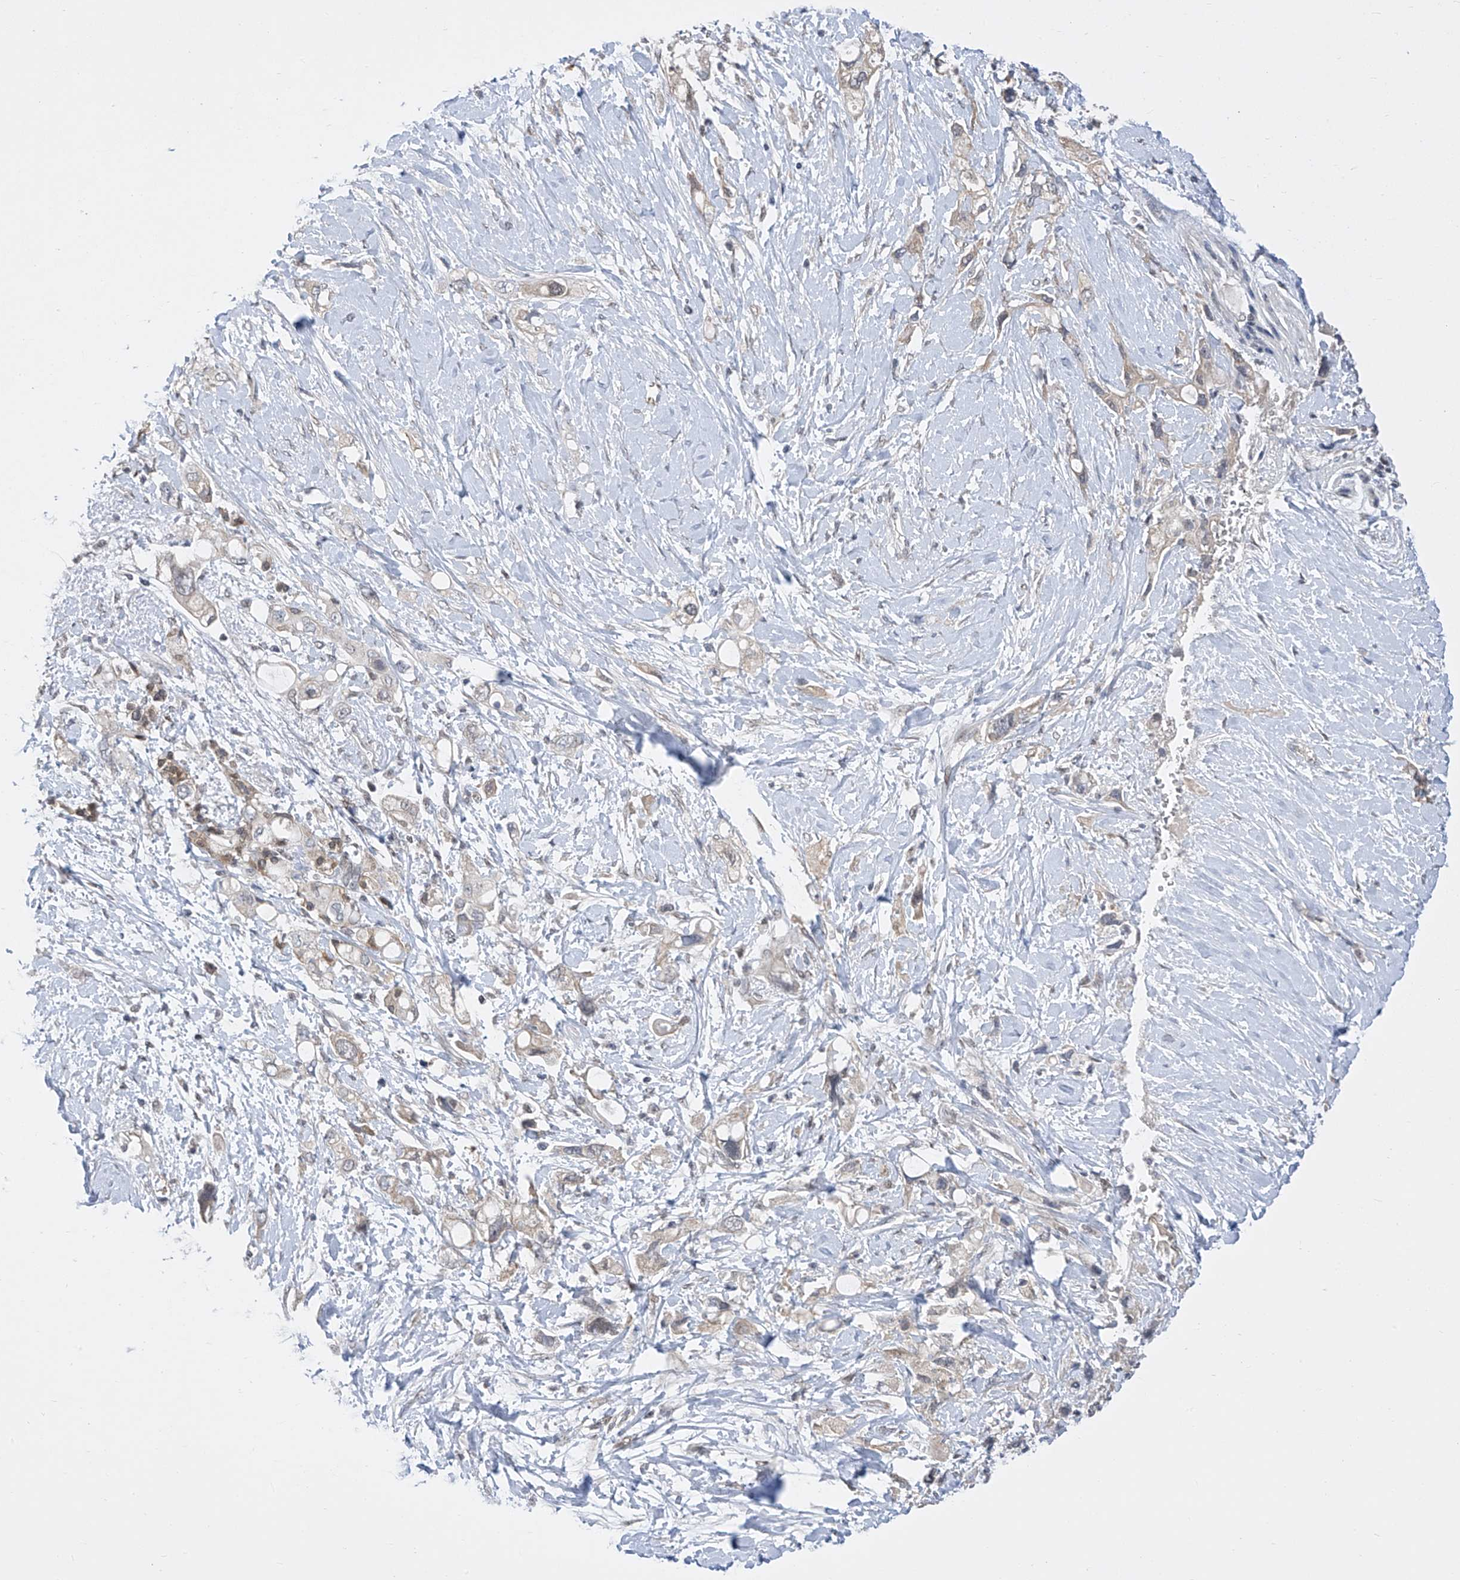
{"staining": {"intensity": "weak", "quantity": "25%-75%", "location": "cytoplasmic/membranous,nuclear"}, "tissue": "pancreatic cancer", "cell_type": "Tumor cells", "image_type": "cancer", "snomed": [{"axis": "morphology", "description": "Adenocarcinoma, NOS"}, {"axis": "topography", "description": "Pancreas"}], "caption": "Weak cytoplasmic/membranous and nuclear staining for a protein is present in approximately 25%-75% of tumor cells of pancreatic cancer using immunohistochemistry.", "gene": "CETN2", "patient": {"sex": "female", "age": 56}}